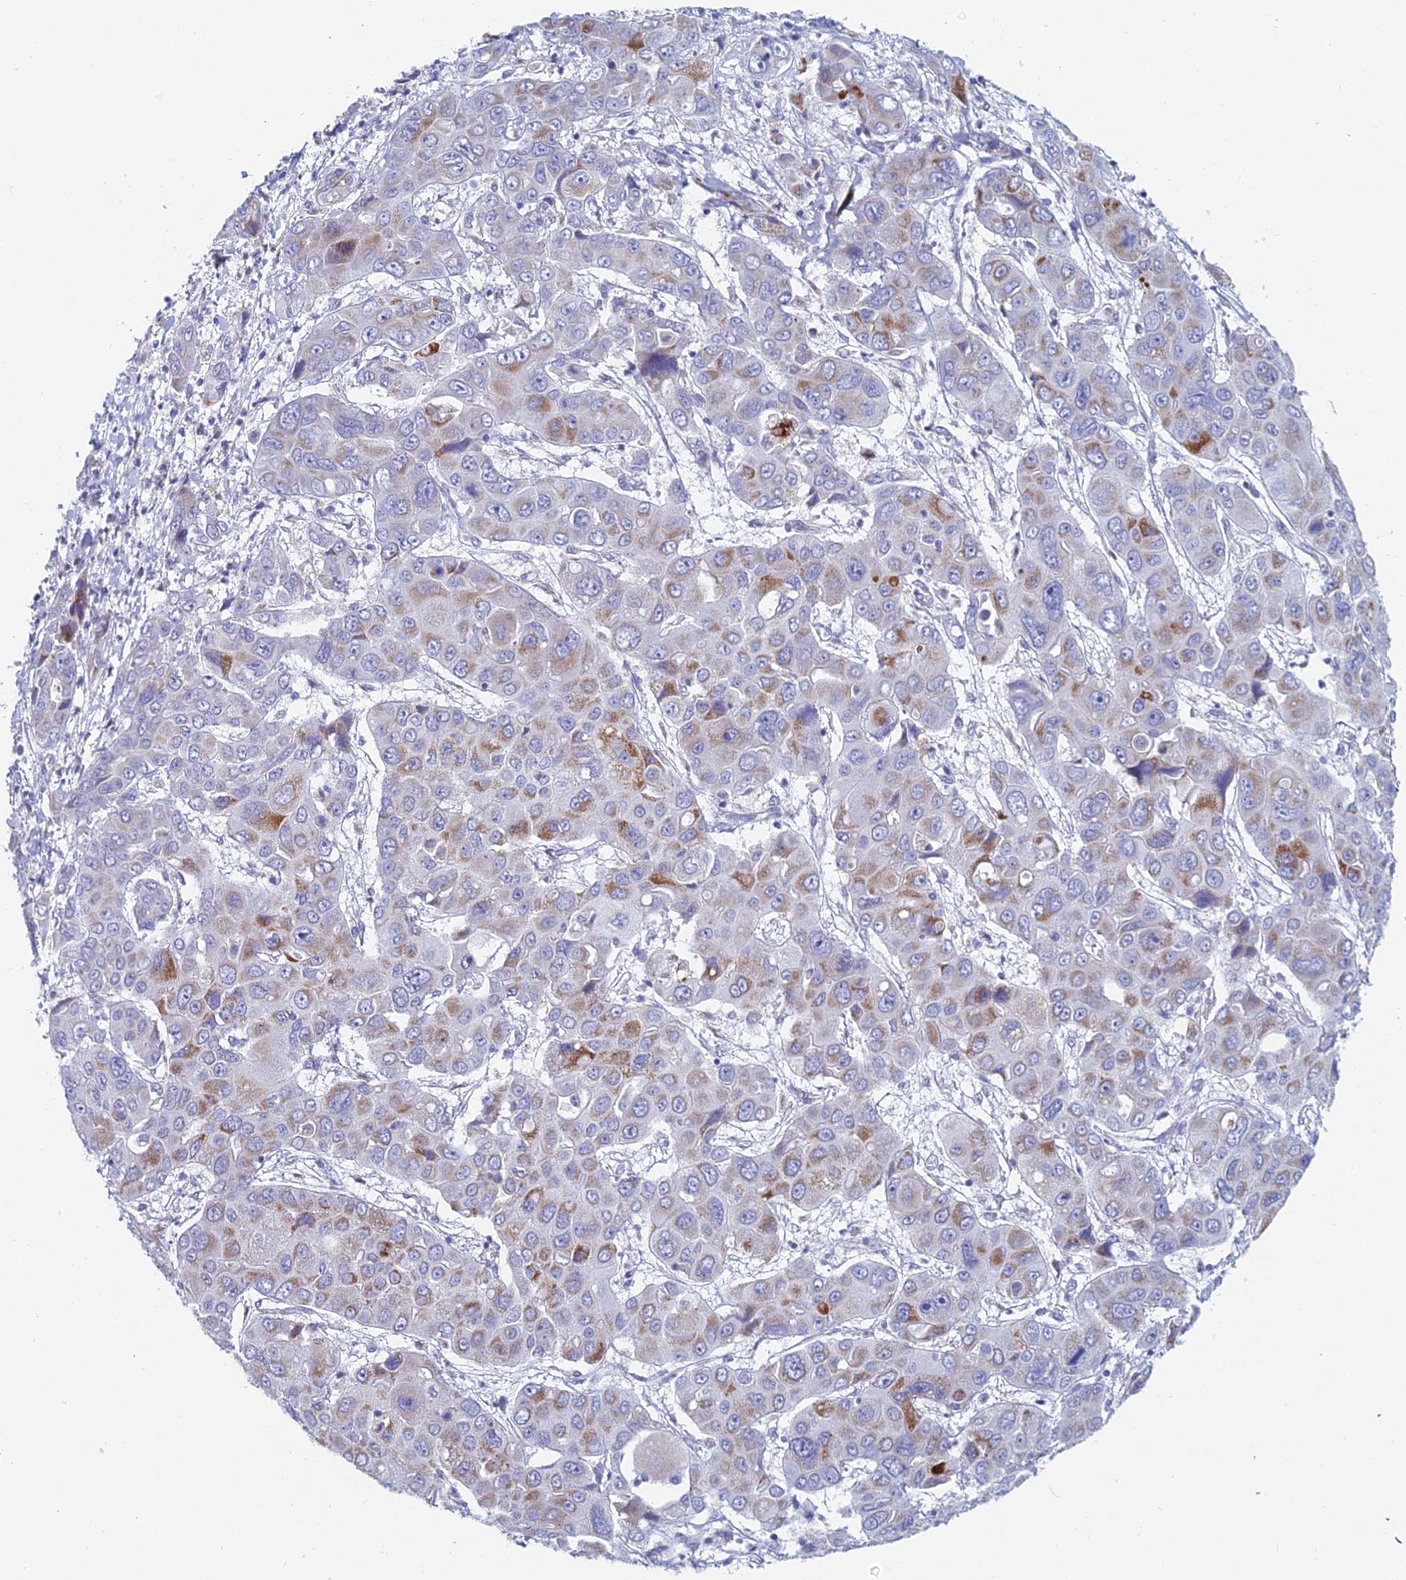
{"staining": {"intensity": "moderate", "quantity": "25%-75%", "location": "cytoplasmic/membranous"}, "tissue": "liver cancer", "cell_type": "Tumor cells", "image_type": "cancer", "snomed": [{"axis": "morphology", "description": "Cholangiocarcinoma"}, {"axis": "topography", "description": "Liver"}], "caption": "This histopathology image demonstrates IHC staining of liver cancer, with medium moderate cytoplasmic/membranous staining in about 25%-75% of tumor cells.", "gene": "ACSM1", "patient": {"sex": "male", "age": 67}}